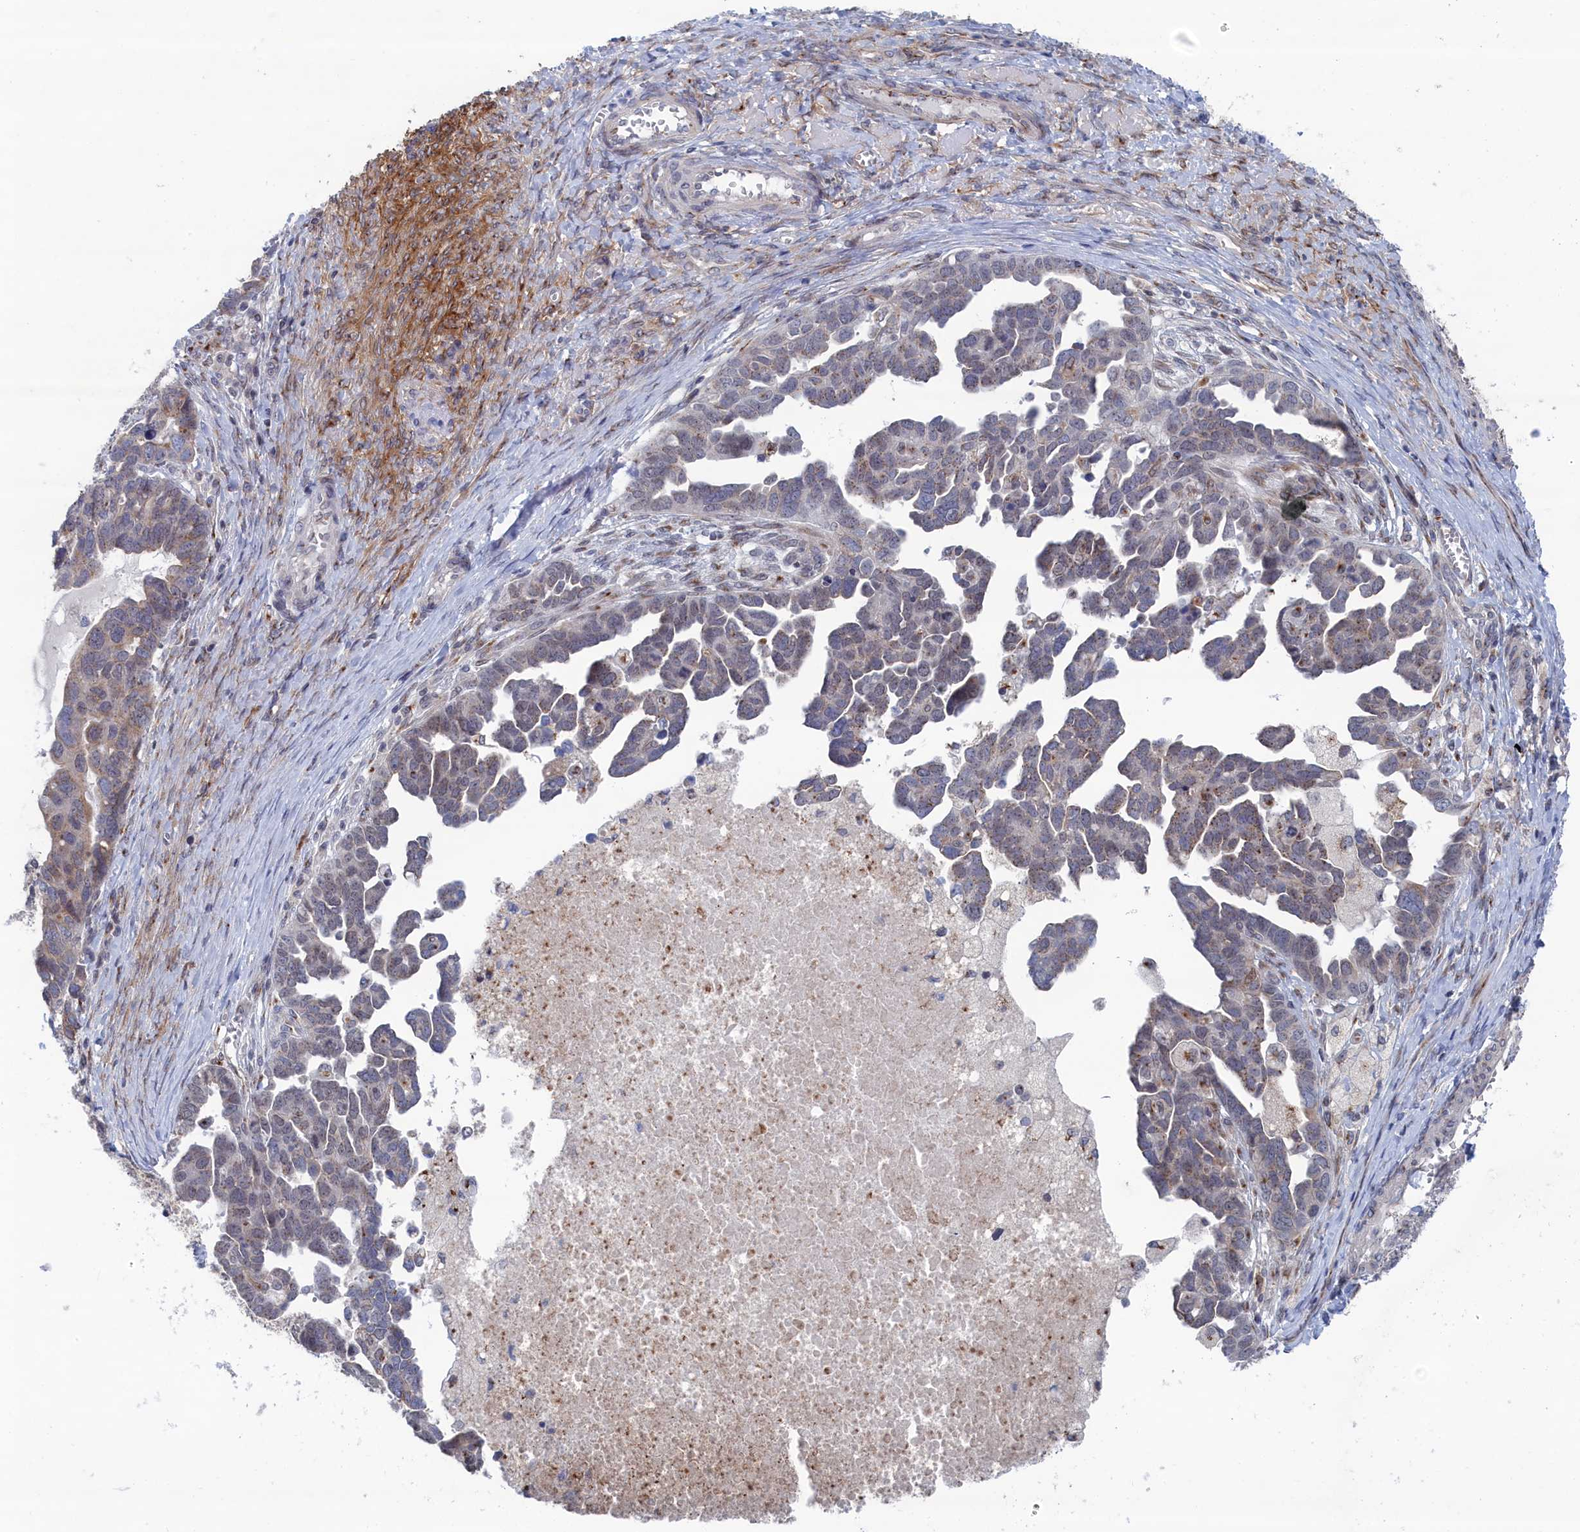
{"staining": {"intensity": "moderate", "quantity": "<25%", "location": "cytoplasmic/membranous"}, "tissue": "ovarian cancer", "cell_type": "Tumor cells", "image_type": "cancer", "snomed": [{"axis": "morphology", "description": "Cystadenocarcinoma, serous, NOS"}, {"axis": "topography", "description": "Ovary"}], "caption": "IHC photomicrograph of neoplastic tissue: human ovarian cancer (serous cystadenocarcinoma) stained using IHC exhibits low levels of moderate protein expression localized specifically in the cytoplasmic/membranous of tumor cells, appearing as a cytoplasmic/membranous brown color.", "gene": "IRX1", "patient": {"sex": "female", "age": 54}}